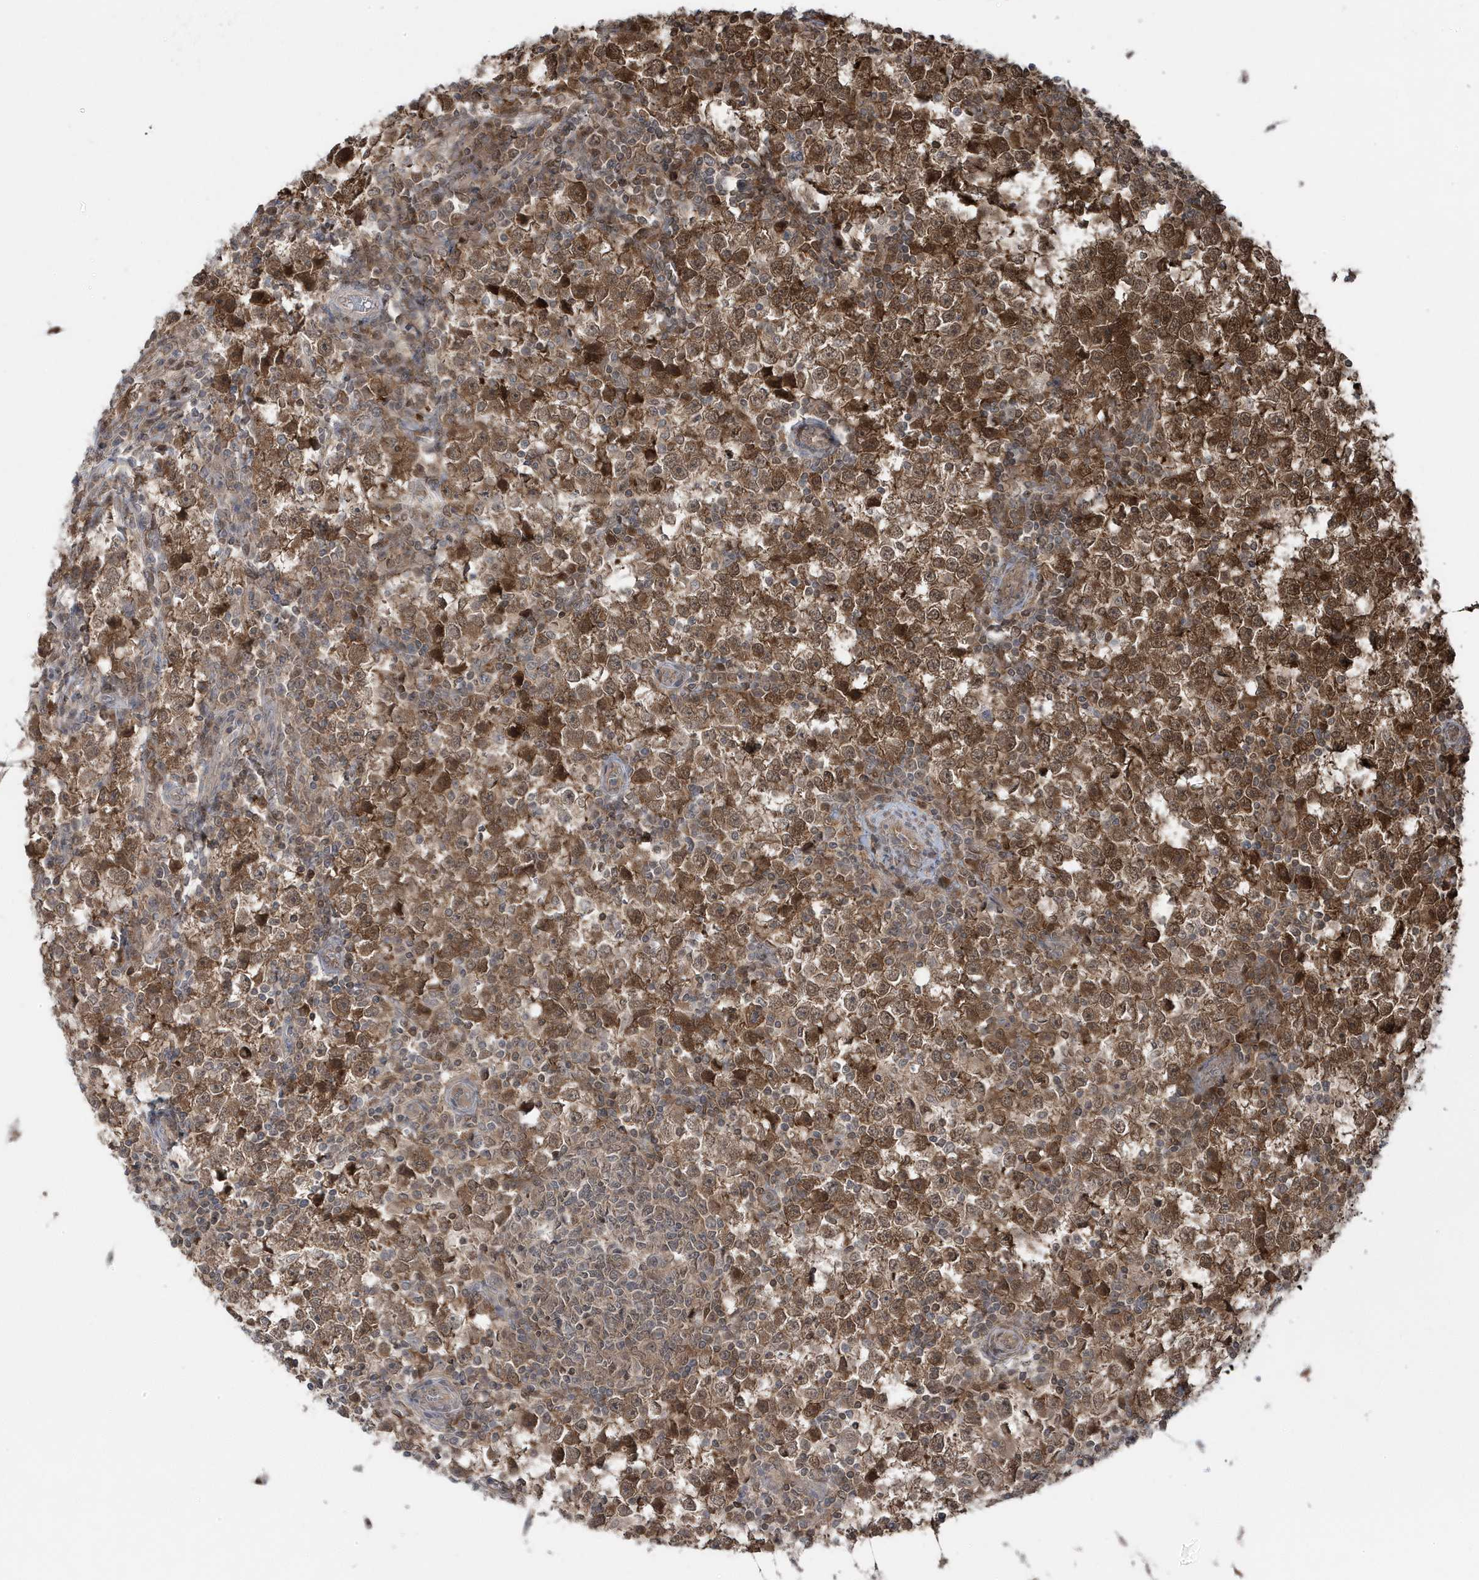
{"staining": {"intensity": "moderate", "quantity": ">75%", "location": "cytoplasmic/membranous,nuclear"}, "tissue": "testis cancer", "cell_type": "Tumor cells", "image_type": "cancer", "snomed": [{"axis": "morphology", "description": "Seminoma, NOS"}, {"axis": "topography", "description": "Testis"}], "caption": "Immunohistochemistry (DAB (3,3'-diaminobenzidine)) staining of human seminoma (testis) demonstrates moderate cytoplasmic/membranous and nuclear protein expression in about >75% of tumor cells.", "gene": "MAPK1IP1L", "patient": {"sex": "male", "age": 65}}